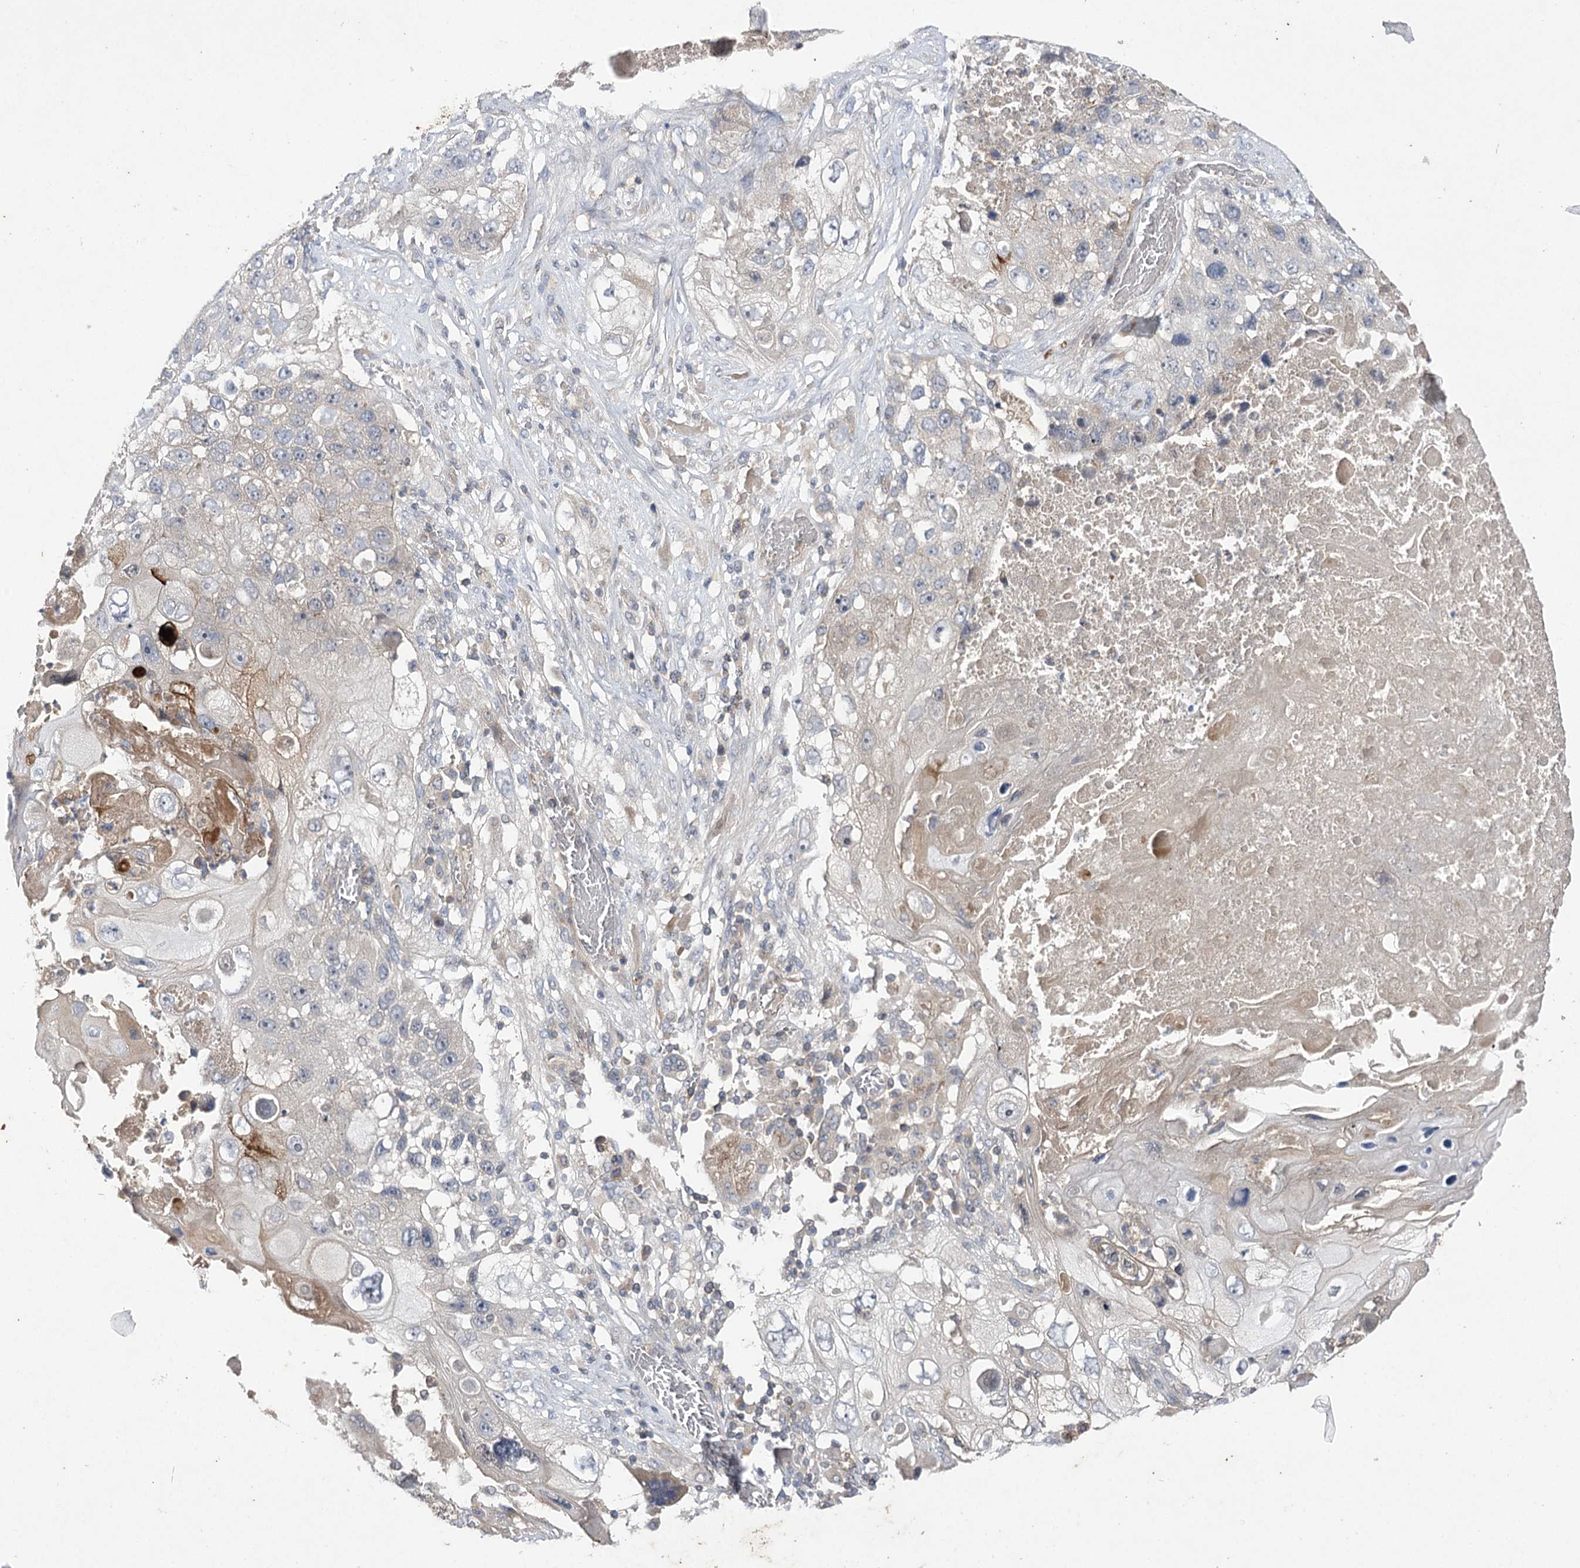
{"staining": {"intensity": "negative", "quantity": "none", "location": "none"}, "tissue": "lung cancer", "cell_type": "Tumor cells", "image_type": "cancer", "snomed": [{"axis": "morphology", "description": "Squamous cell carcinoma, NOS"}, {"axis": "topography", "description": "Lung"}], "caption": "High magnification brightfield microscopy of lung cancer (squamous cell carcinoma) stained with DAB (brown) and counterstained with hematoxylin (blue): tumor cells show no significant staining.", "gene": "BCR", "patient": {"sex": "male", "age": 61}}